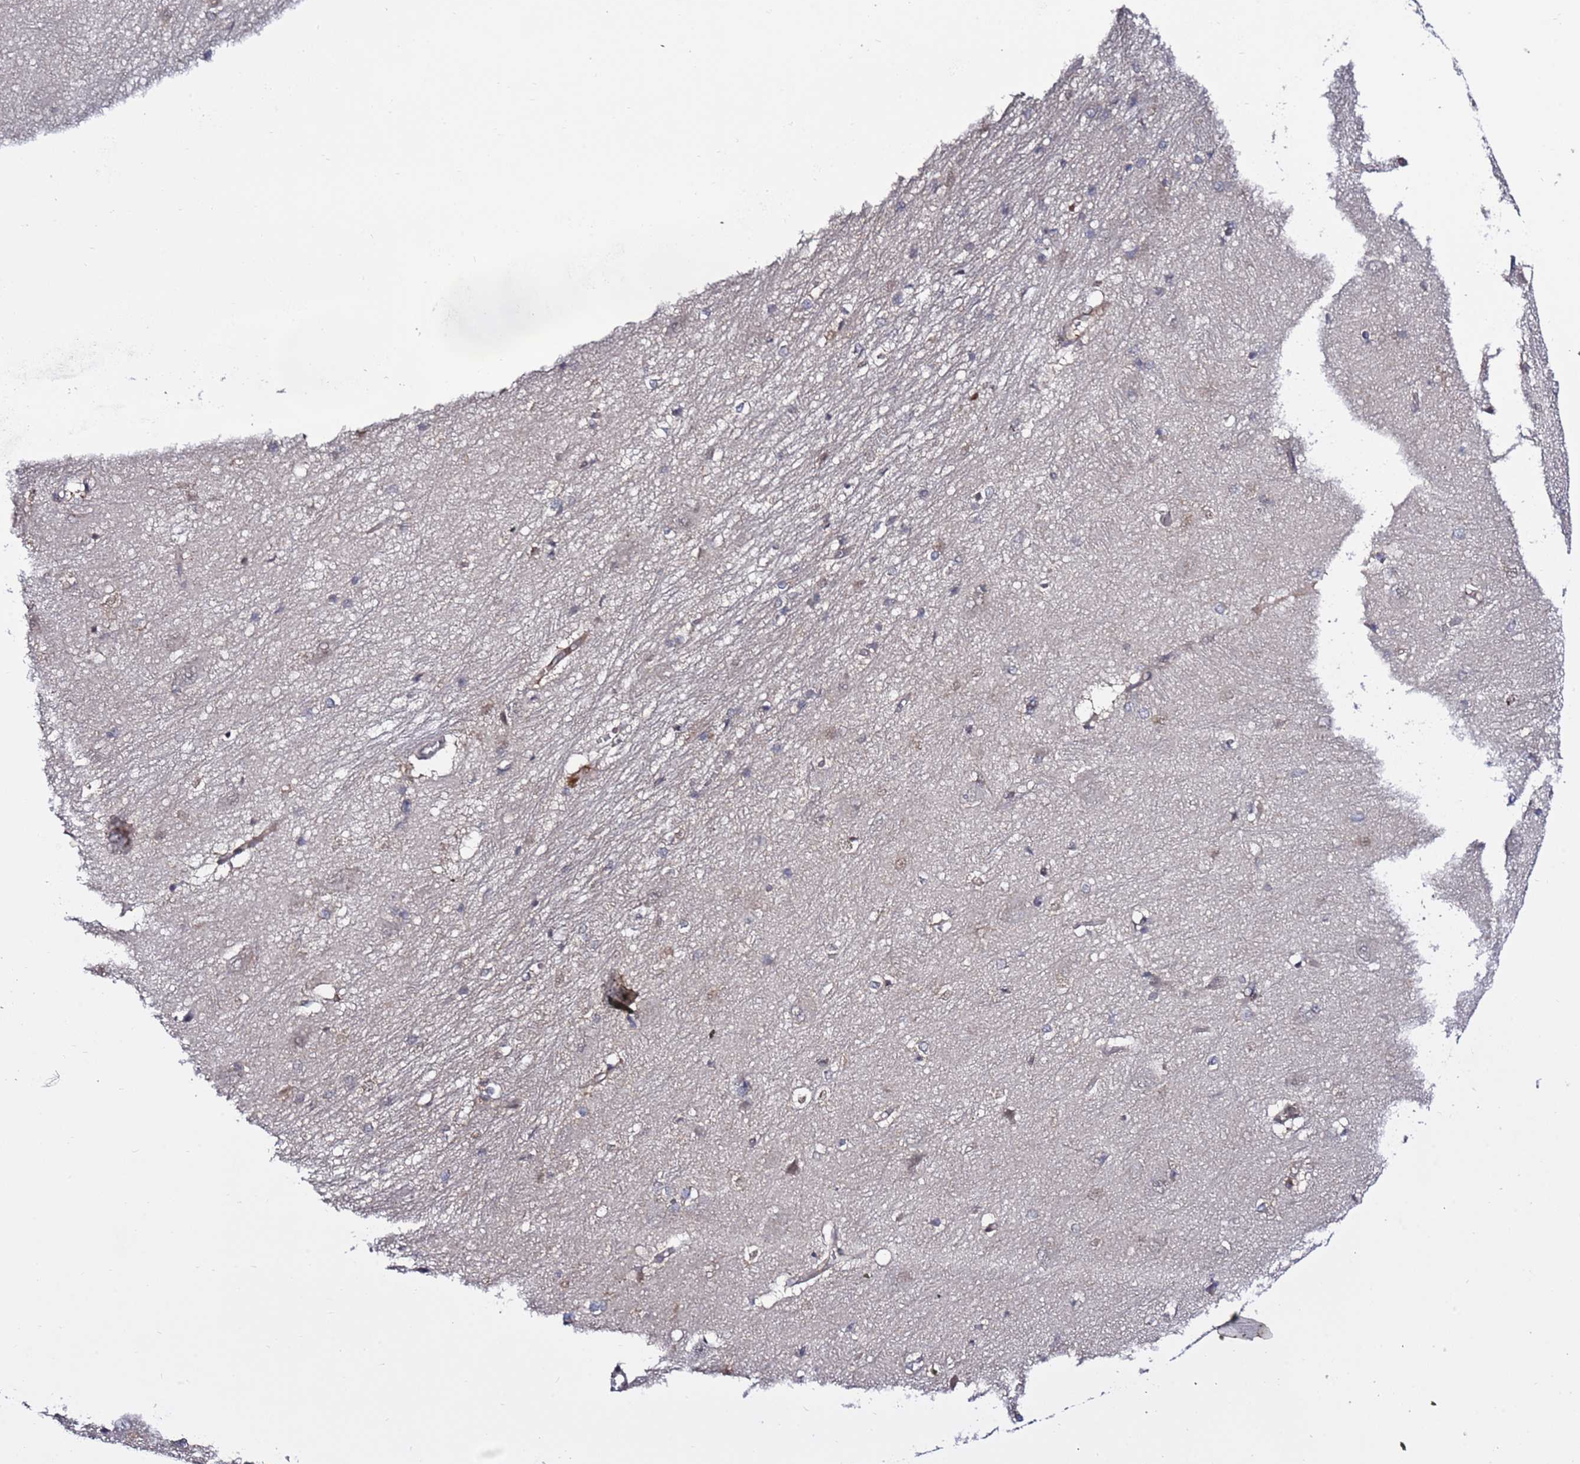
{"staining": {"intensity": "negative", "quantity": "none", "location": "none"}, "tissue": "caudate", "cell_type": "Glial cells", "image_type": "normal", "snomed": [{"axis": "morphology", "description": "Normal tissue, NOS"}, {"axis": "topography", "description": "Lateral ventricle wall"}], "caption": "An immunohistochemistry (IHC) image of unremarkable caudate is shown. There is no staining in glial cells of caudate.", "gene": "POLR2D", "patient": {"sex": "male", "age": 37}}